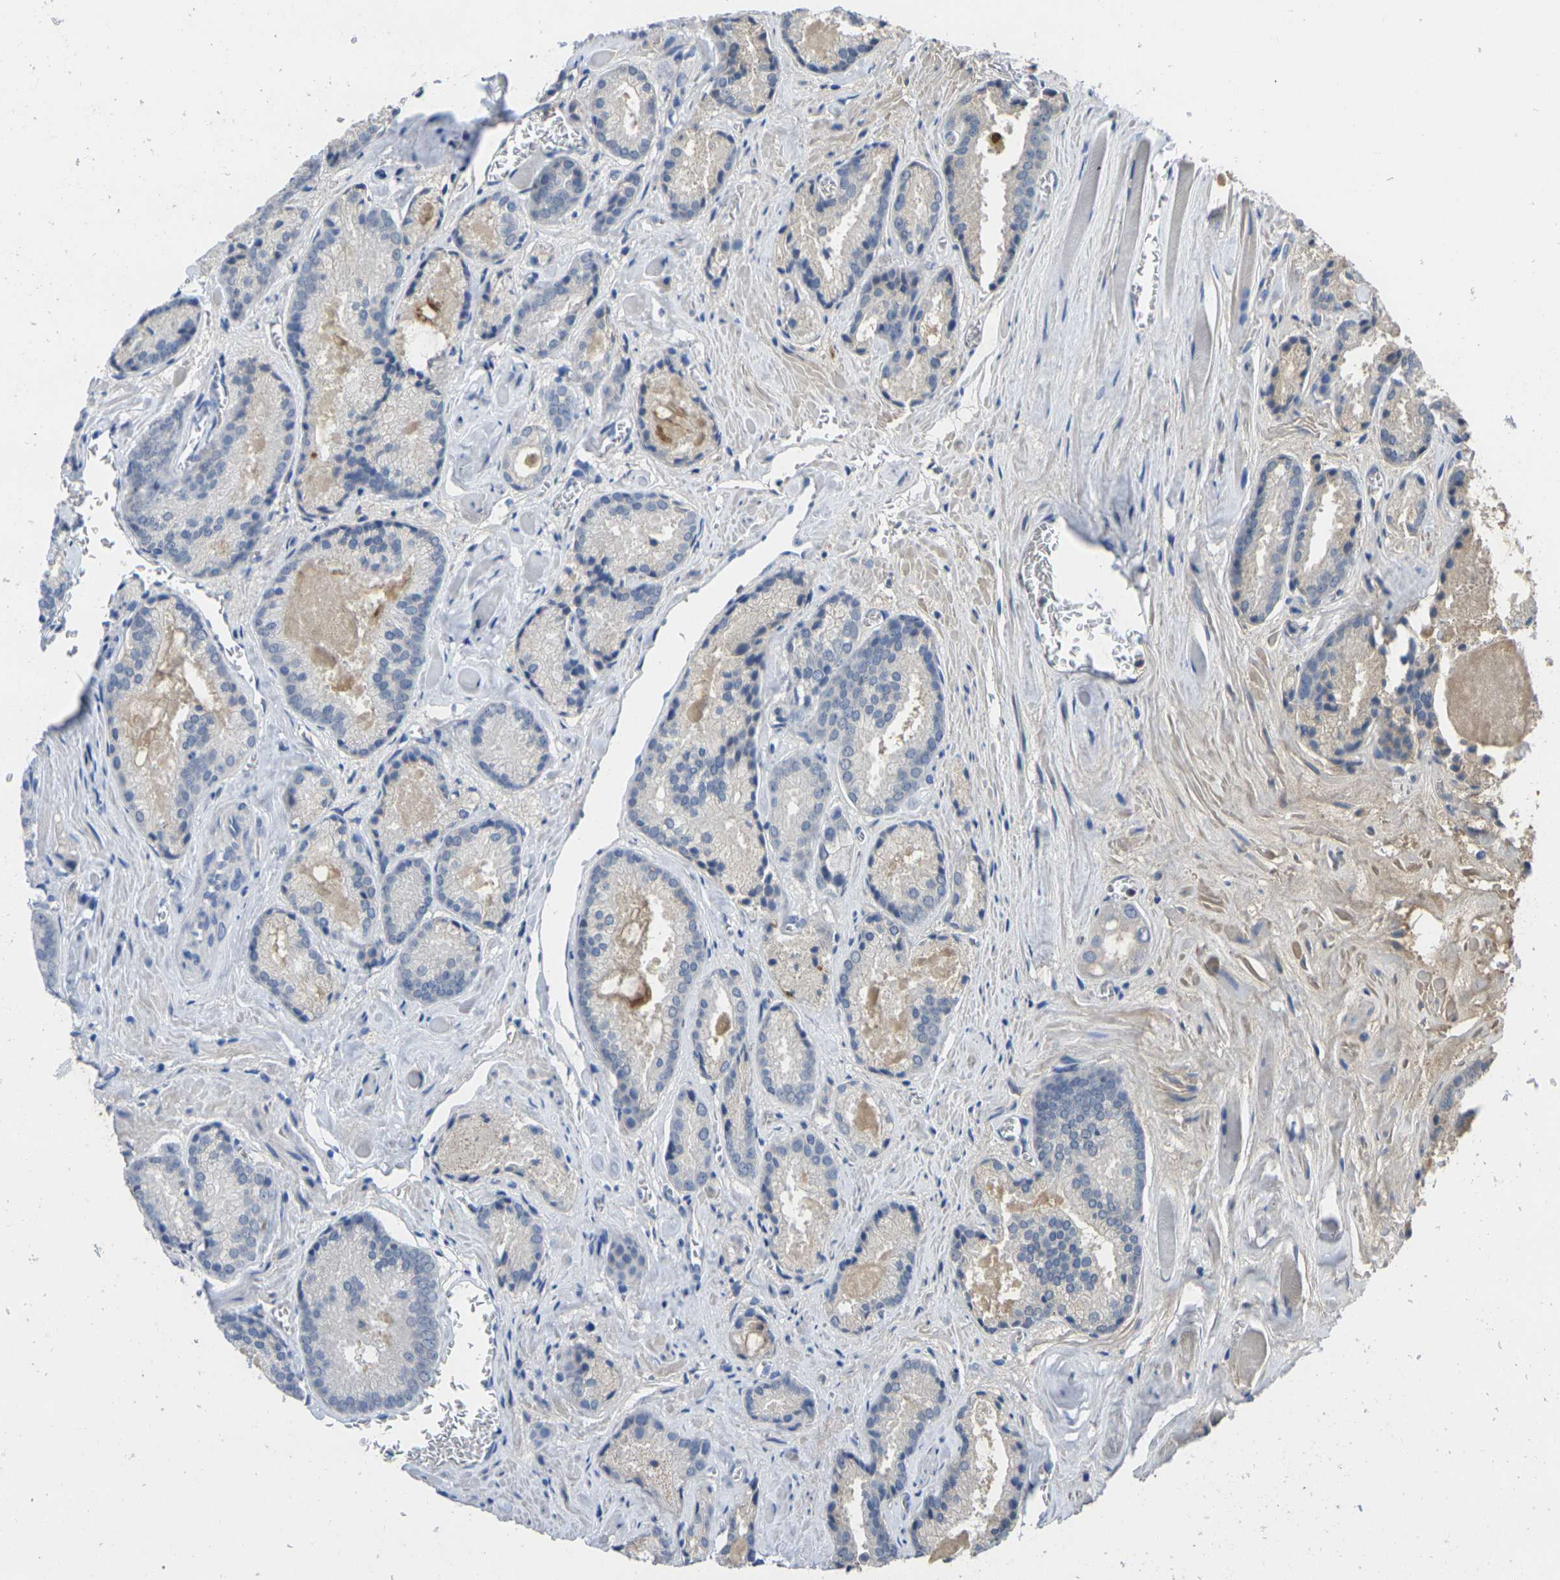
{"staining": {"intensity": "negative", "quantity": "none", "location": "none"}, "tissue": "prostate cancer", "cell_type": "Tumor cells", "image_type": "cancer", "snomed": [{"axis": "morphology", "description": "Adenocarcinoma, Low grade"}, {"axis": "topography", "description": "Prostate"}], "caption": "An image of prostate cancer (adenocarcinoma (low-grade)) stained for a protein demonstrates no brown staining in tumor cells.", "gene": "GREM2", "patient": {"sex": "male", "age": 64}}